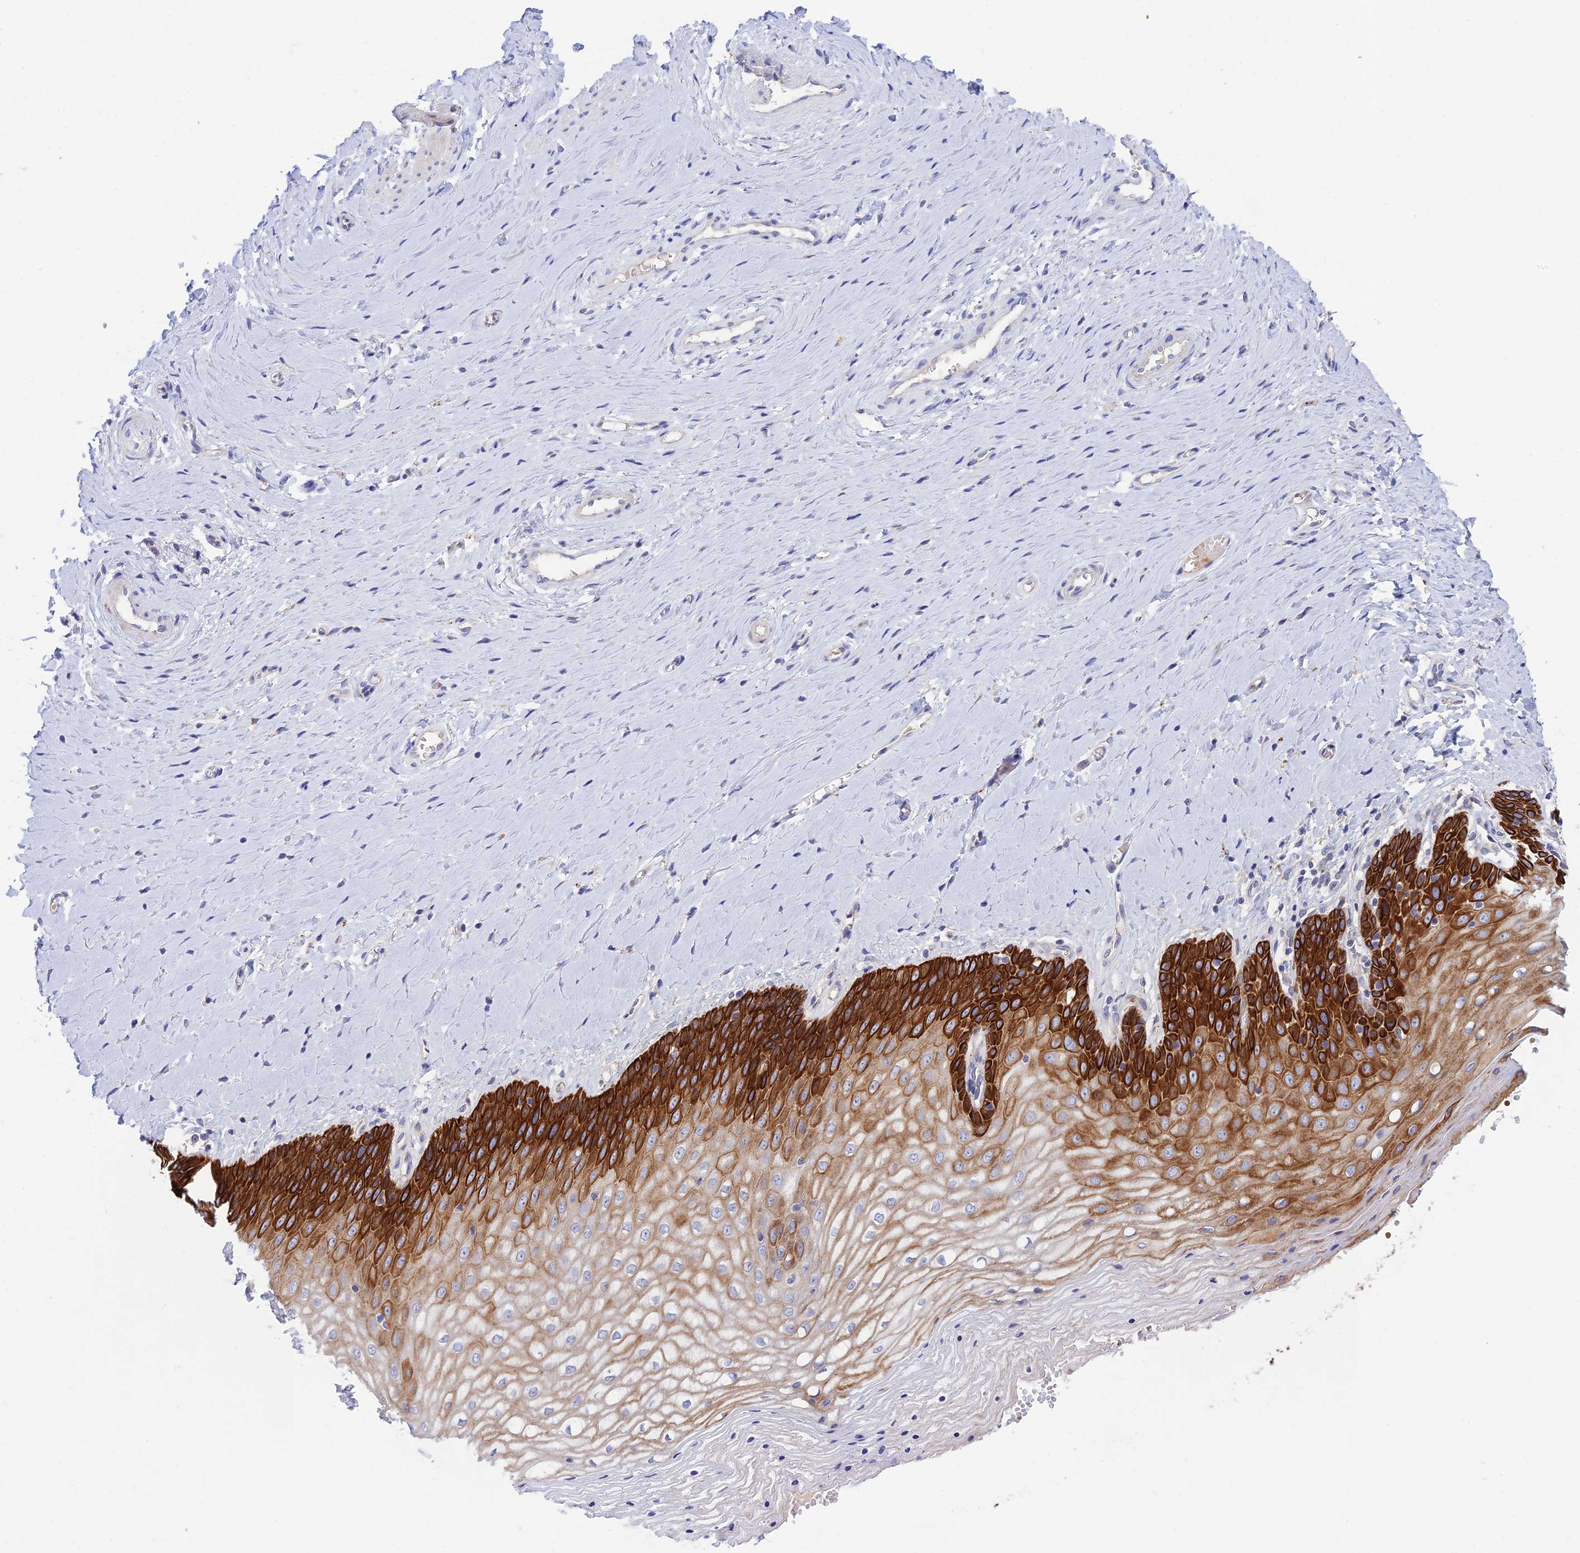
{"staining": {"intensity": "strong", "quantity": "25%-75%", "location": "cytoplasmic/membranous"}, "tissue": "vagina", "cell_type": "Squamous epithelial cells", "image_type": "normal", "snomed": [{"axis": "morphology", "description": "Normal tissue, NOS"}, {"axis": "topography", "description": "Vagina"}], "caption": "High-power microscopy captured an IHC image of unremarkable vagina, revealing strong cytoplasmic/membranous expression in approximately 25%-75% of squamous epithelial cells.", "gene": "CCDC157", "patient": {"sex": "female", "age": 65}}